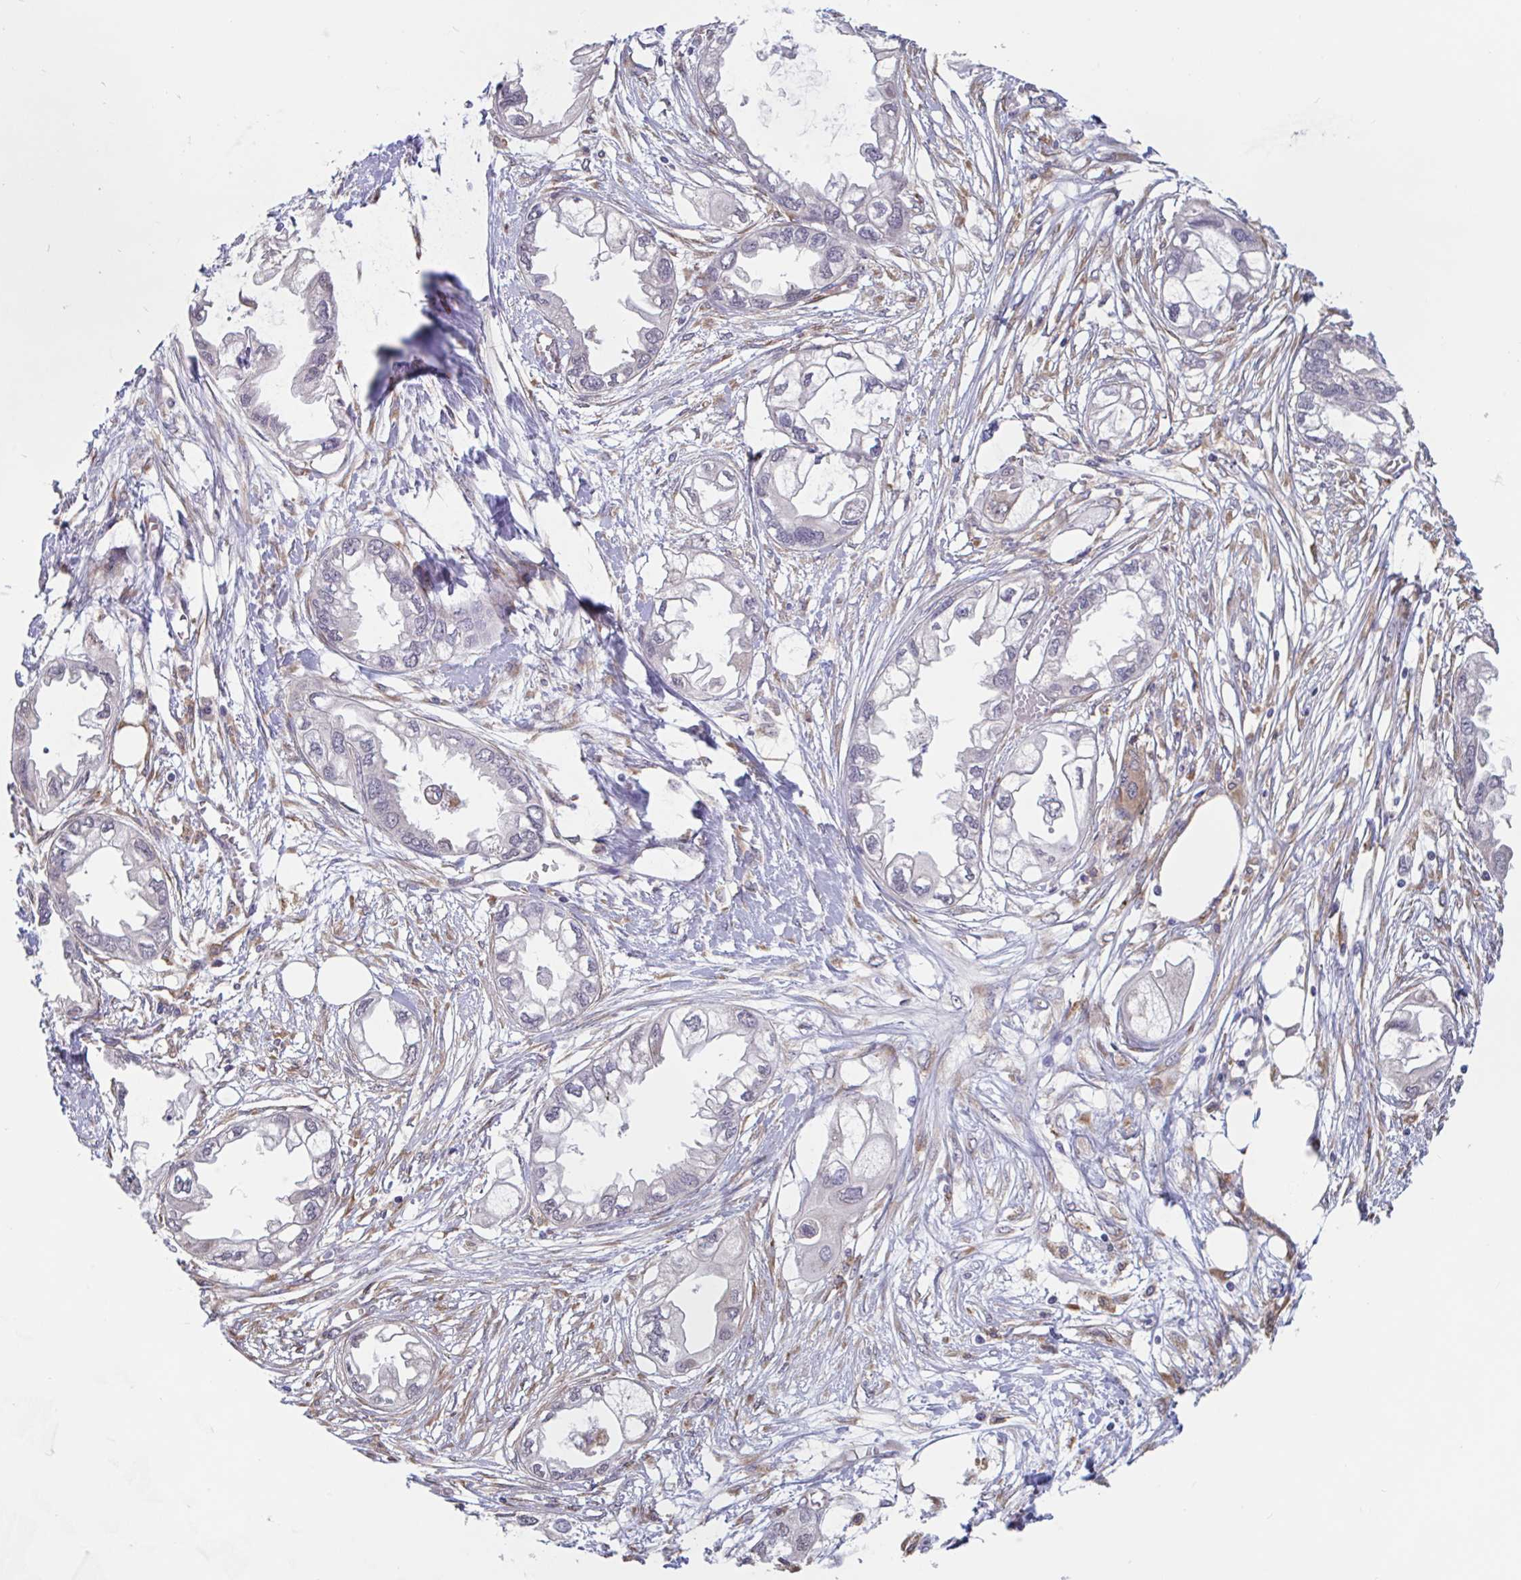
{"staining": {"intensity": "negative", "quantity": "none", "location": "none"}, "tissue": "endometrial cancer", "cell_type": "Tumor cells", "image_type": "cancer", "snomed": [{"axis": "morphology", "description": "Adenocarcinoma, NOS"}, {"axis": "morphology", "description": "Adenocarcinoma, metastatic, NOS"}, {"axis": "topography", "description": "Adipose tissue"}, {"axis": "topography", "description": "Endometrium"}], "caption": "There is no significant staining in tumor cells of endometrial metastatic adenocarcinoma.", "gene": "SNX8", "patient": {"sex": "female", "age": 67}}